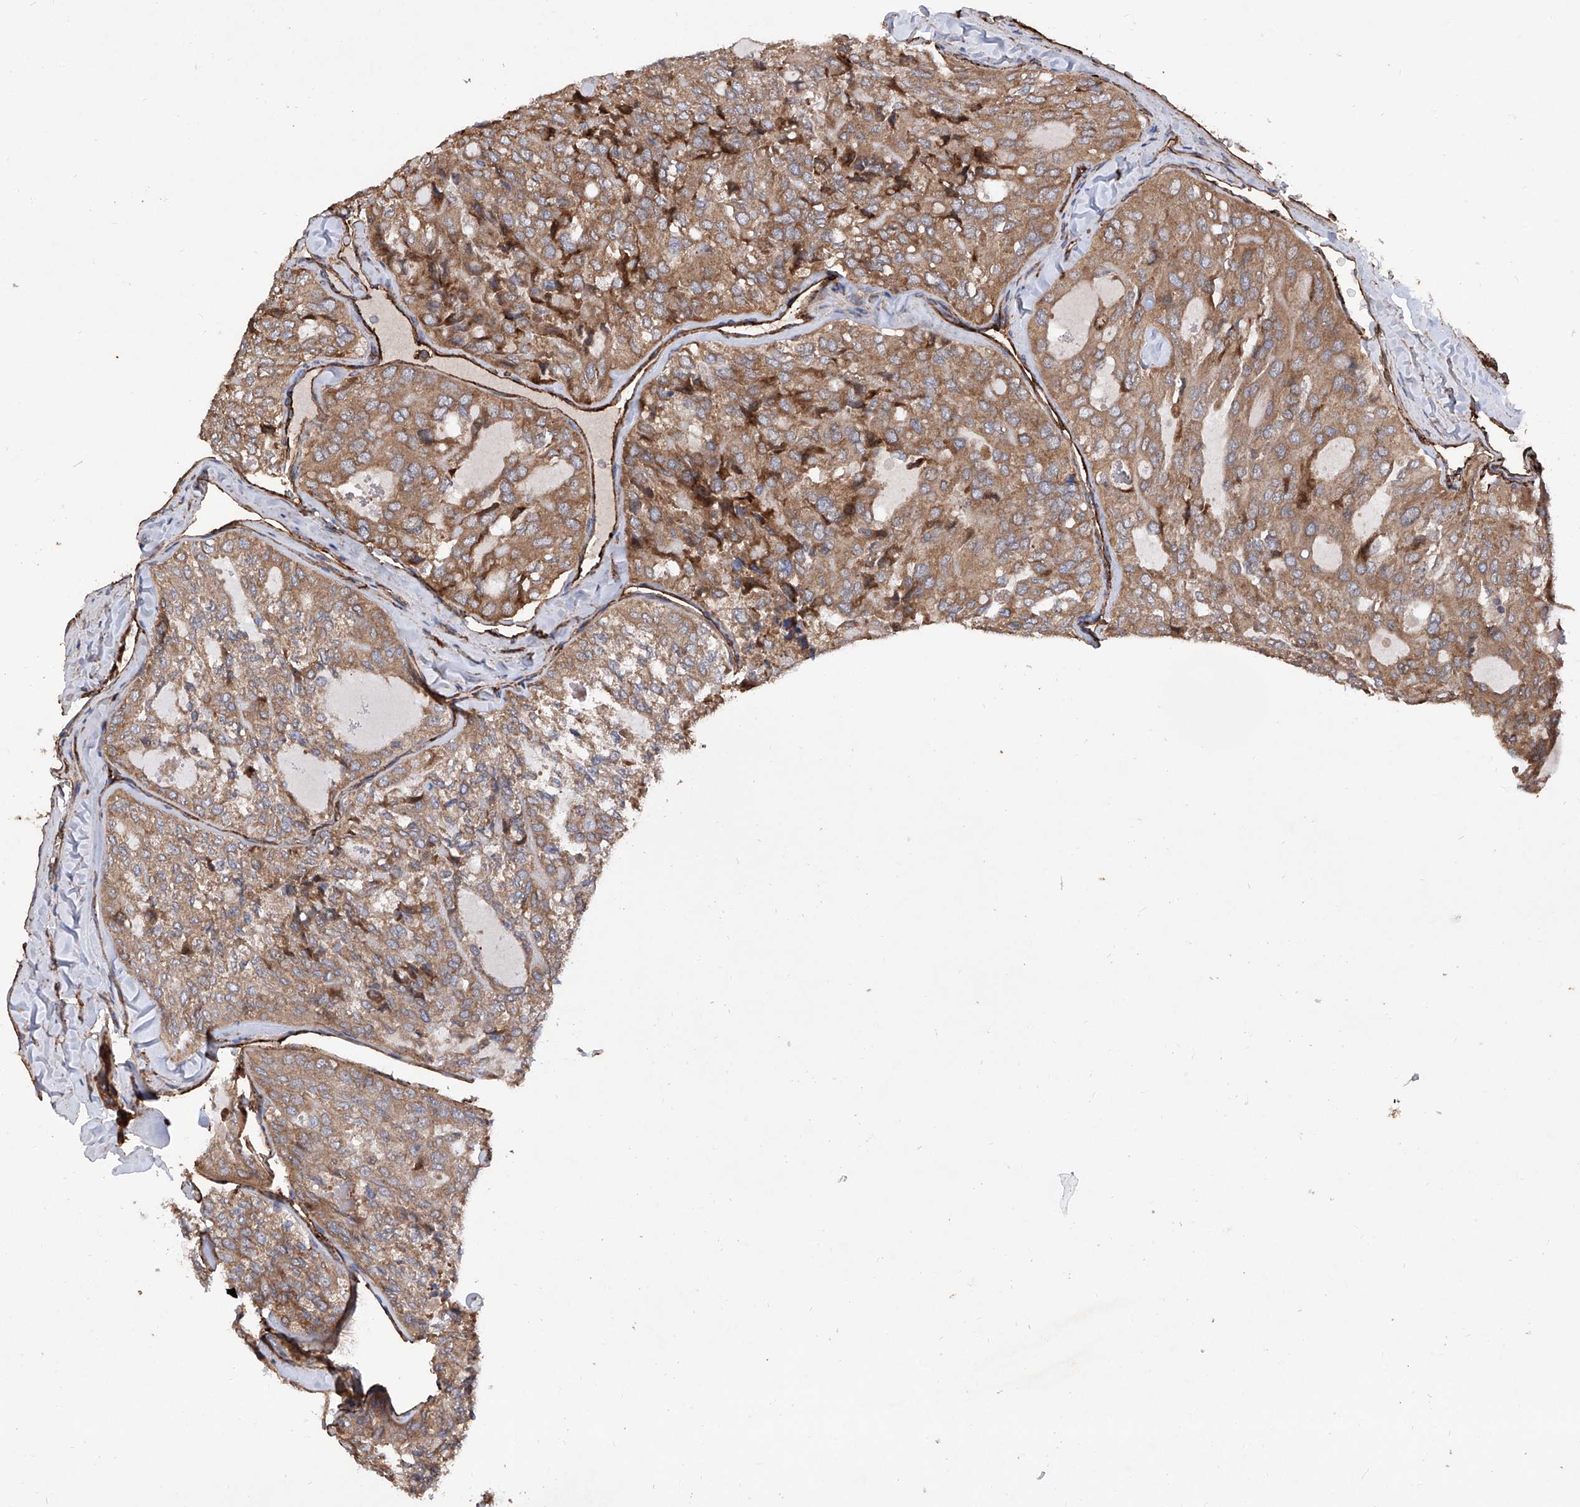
{"staining": {"intensity": "moderate", "quantity": ">75%", "location": "cytoplasmic/membranous"}, "tissue": "thyroid cancer", "cell_type": "Tumor cells", "image_type": "cancer", "snomed": [{"axis": "morphology", "description": "Follicular adenoma carcinoma, NOS"}, {"axis": "topography", "description": "Thyroid gland"}], "caption": "An immunohistochemistry (IHC) photomicrograph of tumor tissue is shown. Protein staining in brown highlights moderate cytoplasmic/membranous positivity in thyroid cancer within tumor cells.", "gene": "INPP5B", "patient": {"sex": "male", "age": 75}}